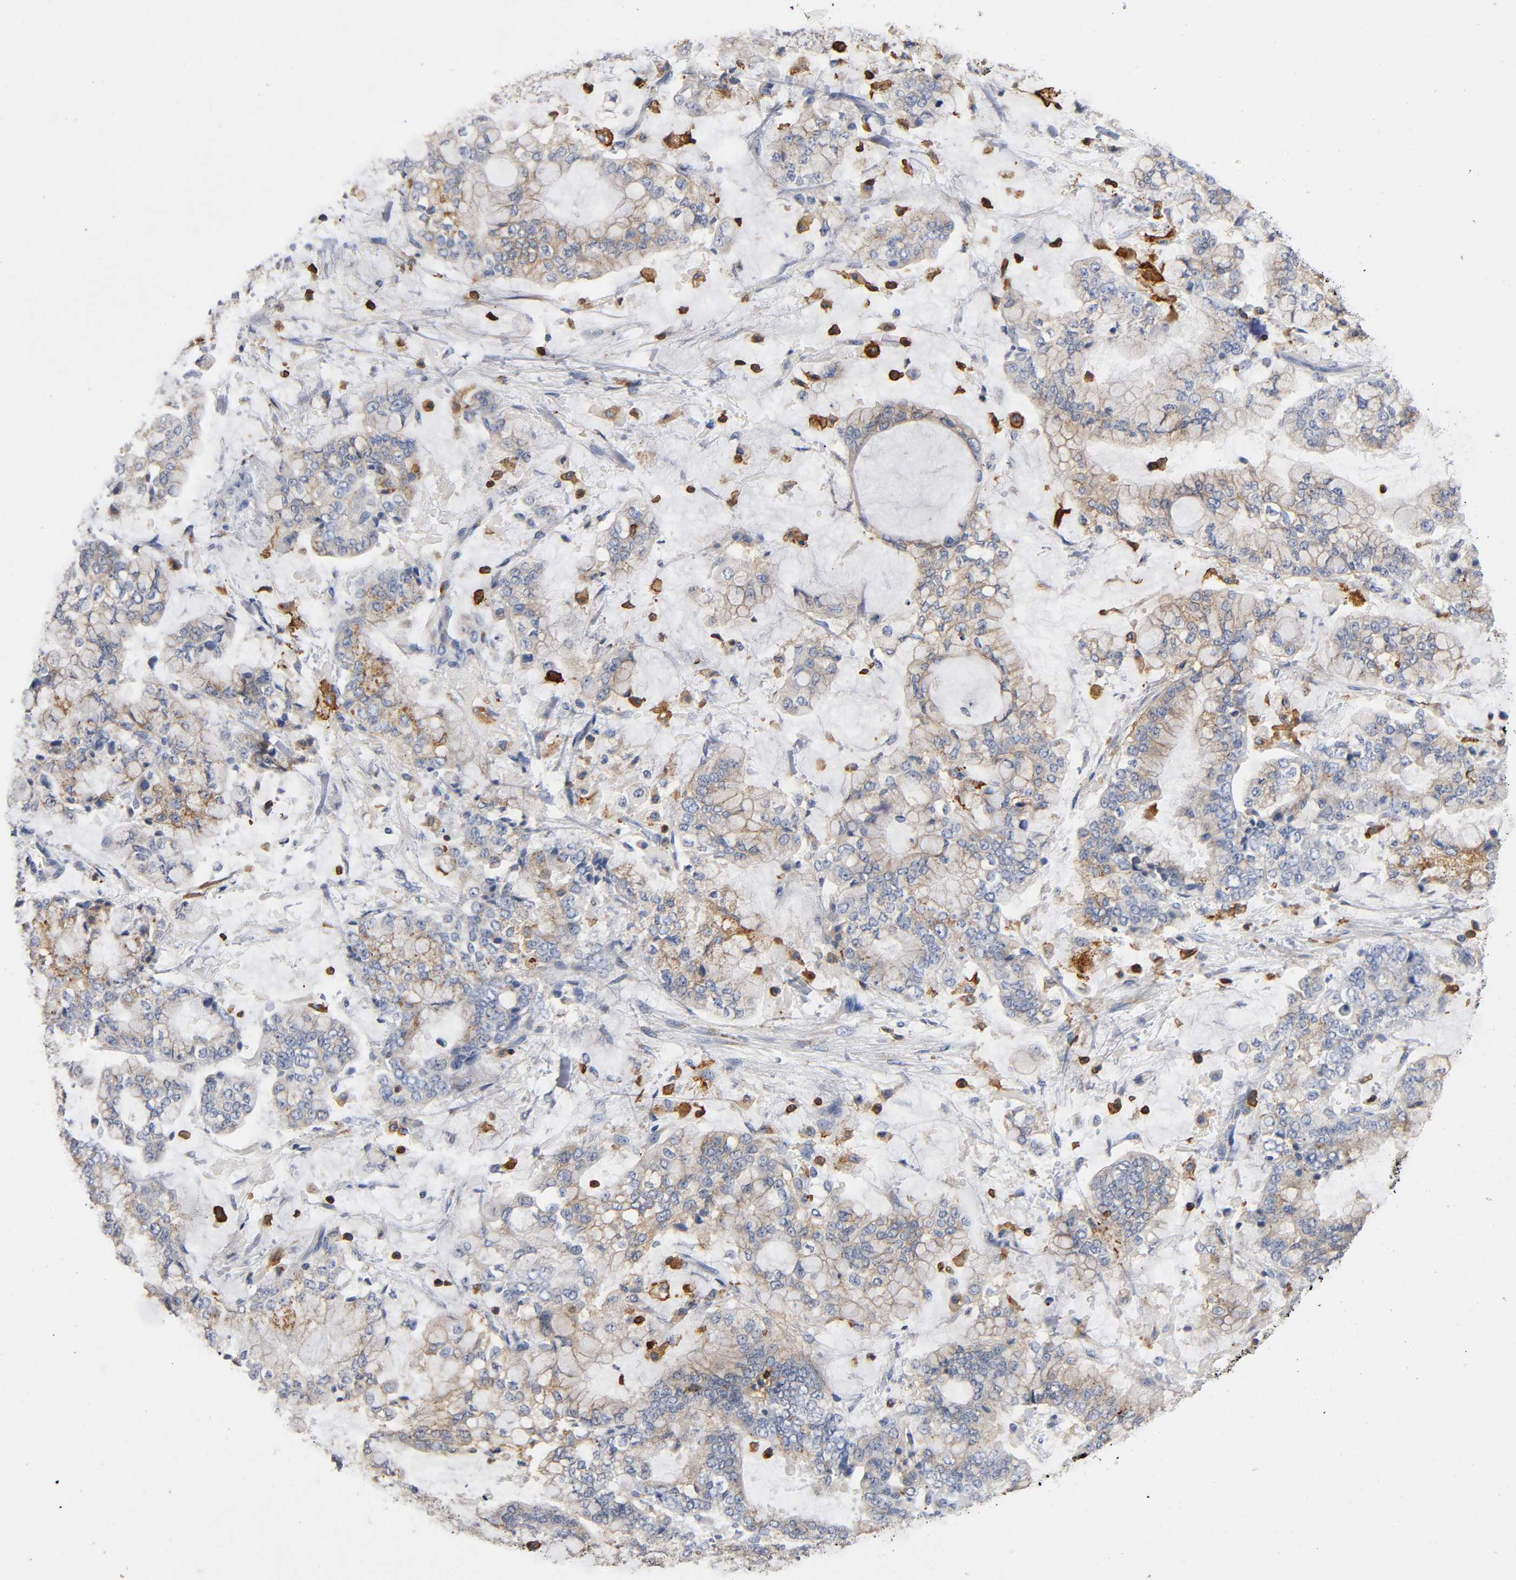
{"staining": {"intensity": "moderate", "quantity": "25%-75%", "location": "cytoplasmic/membranous"}, "tissue": "stomach cancer", "cell_type": "Tumor cells", "image_type": "cancer", "snomed": [{"axis": "morphology", "description": "Normal tissue, NOS"}, {"axis": "morphology", "description": "Adenocarcinoma, NOS"}, {"axis": "topography", "description": "Stomach, upper"}, {"axis": "topography", "description": "Stomach"}], "caption": "Stomach cancer was stained to show a protein in brown. There is medium levels of moderate cytoplasmic/membranous positivity in approximately 25%-75% of tumor cells.", "gene": "CAPN10", "patient": {"sex": "male", "age": 76}}